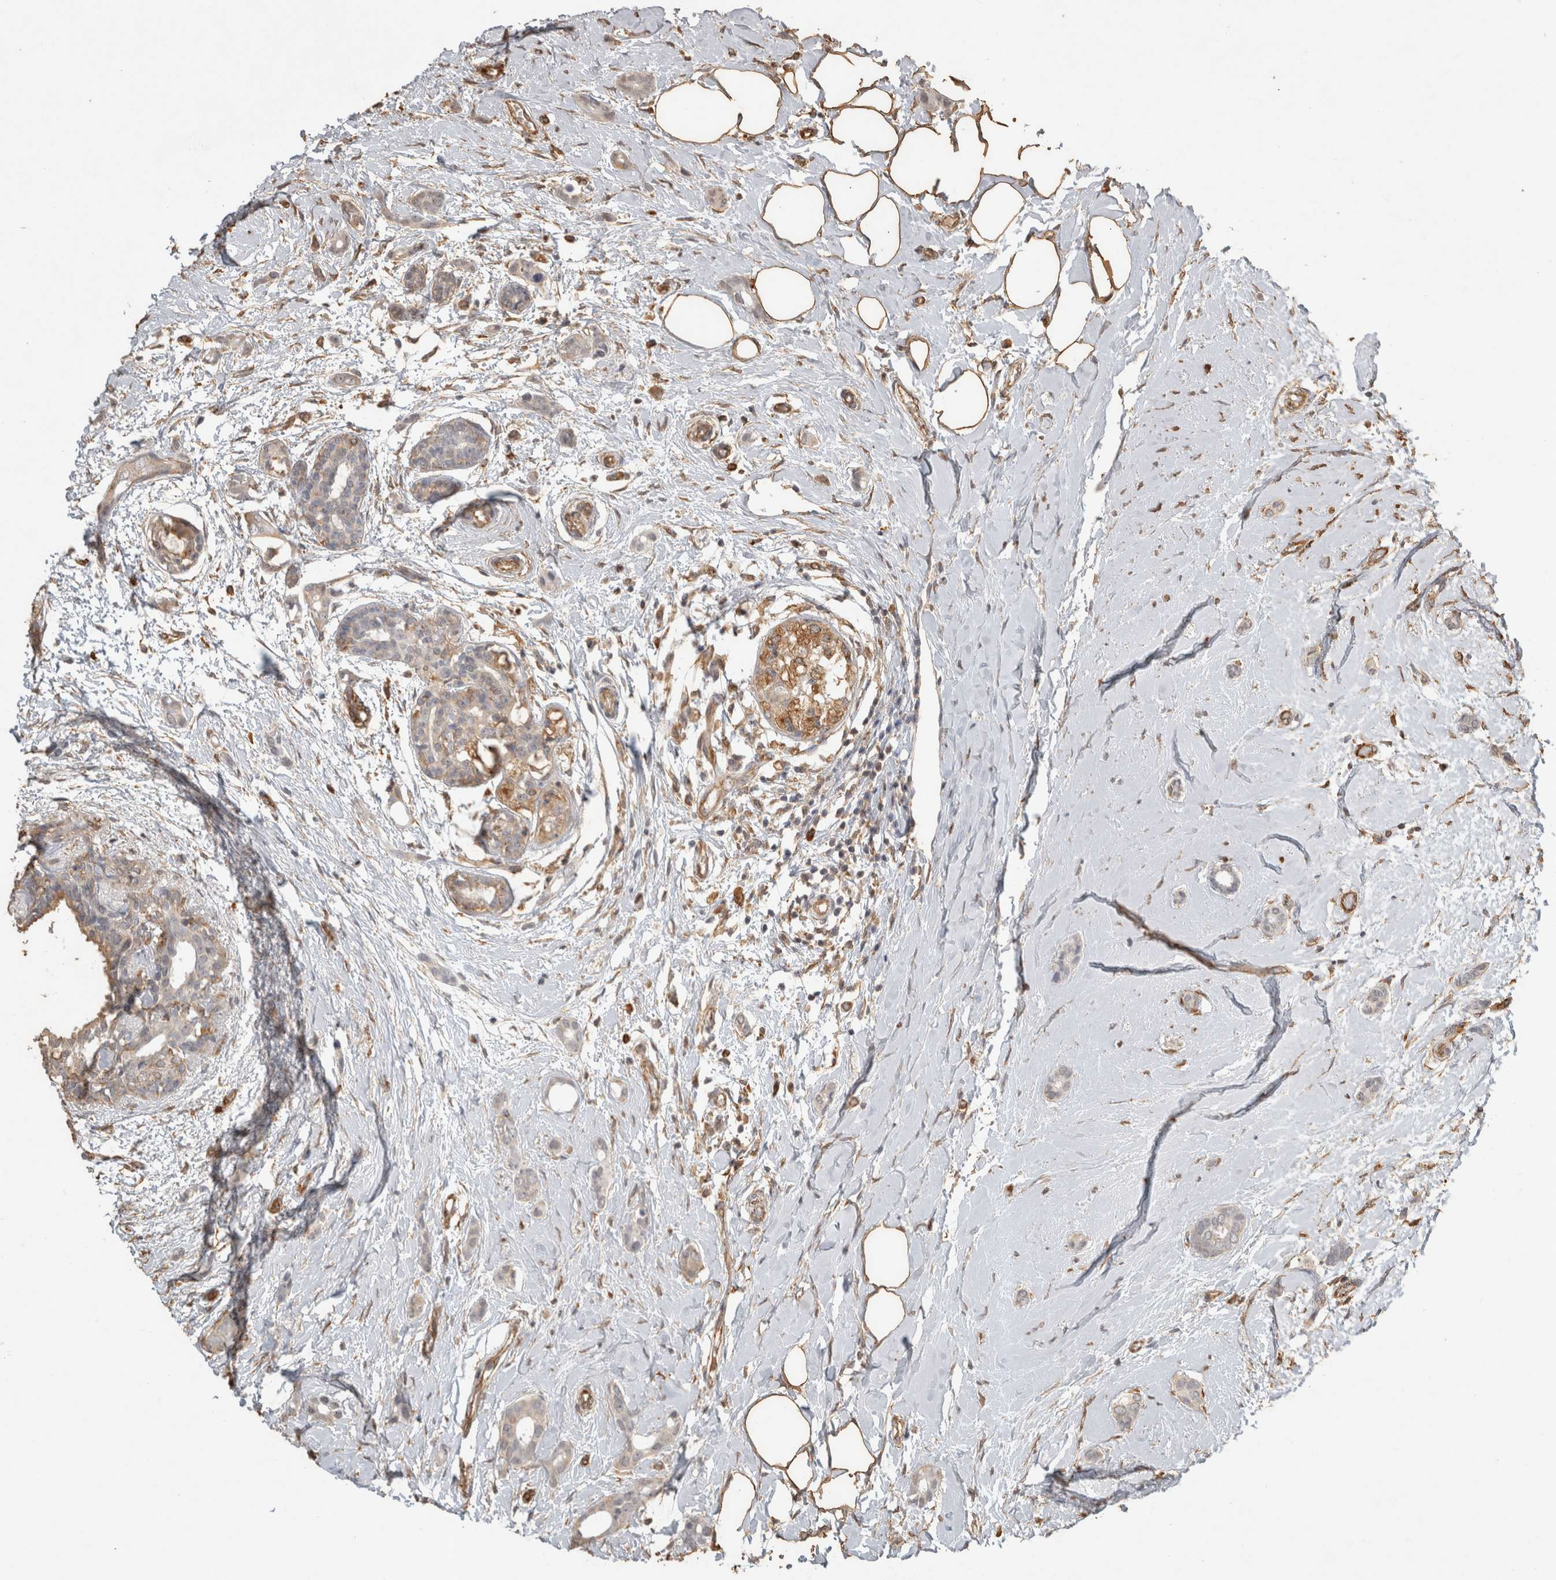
{"staining": {"intensity": "negative", "quantity": "none", "location": "none"}, "tissue": "breast cancer", "cell_type": "Tumor cells", "image_type": "cancer", "snomed": [{"axis": "morphology", "description": "Duct carcinoma"}, {"axis": "topography", "description": "Breast"}], "caption": "Breast cancer stained for a protein using immunohistochemistry (IHC) displays no expression tumor cells.", "gene": "REPS2", "patient": {"sex": "female", "age": 55}}